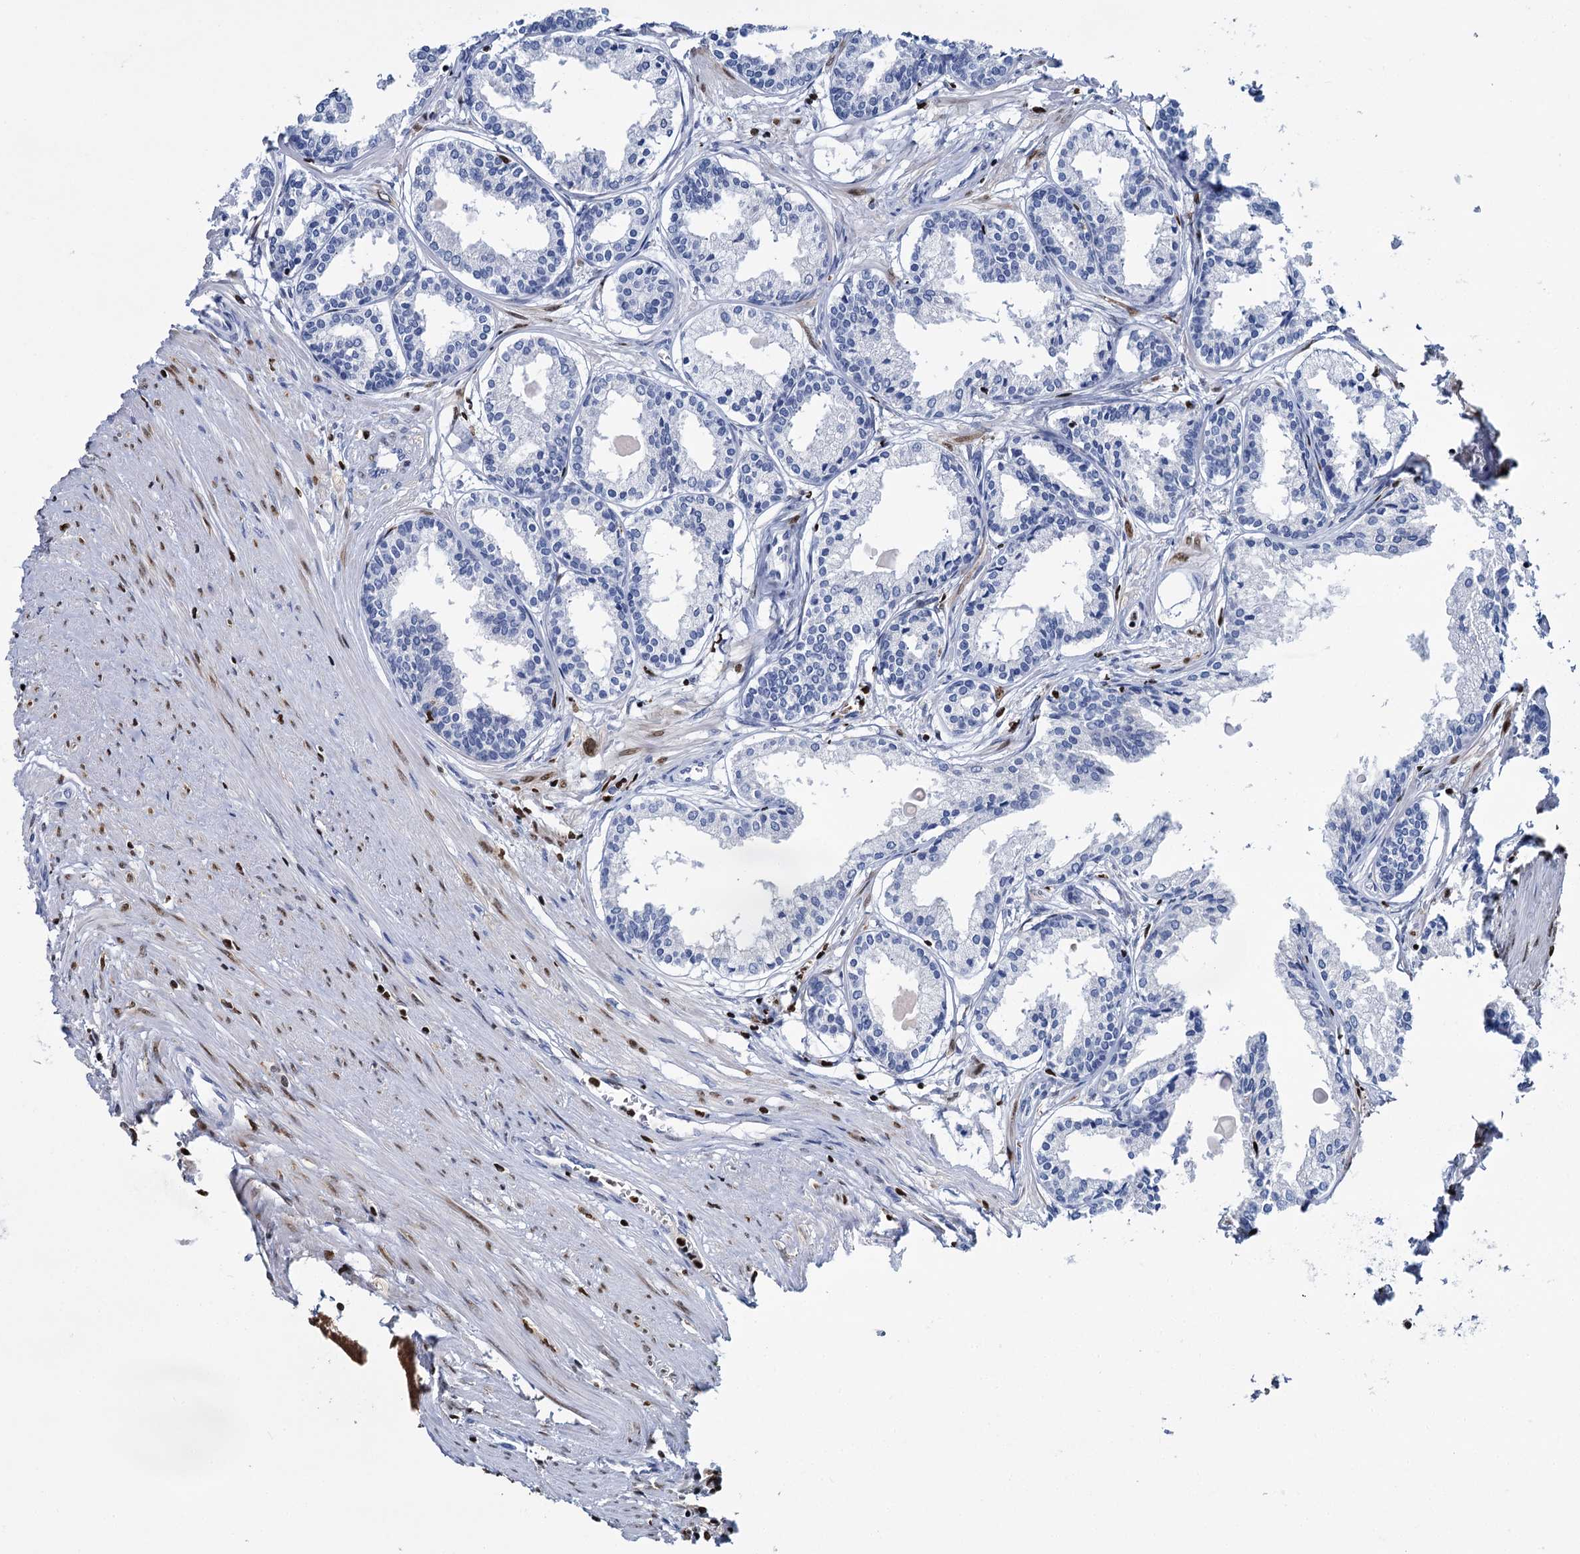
{"staining": {"intensity": "negative", "quantity": "none", "location": "none"}, "tissue": "prostate cancer", "cell_type": "Tumor cells", "image_type": "cancer", "snomed": [{"axis": "morphology", "description": "Adenocarcinoma, High grade"}, {"axis": "topography", "description": "Prostate"}], "caption": "This is a image of IHC staining of prostate high-grade adenocarcinoma, which shows no staining in tumor cells.", "gene": "CELF2", "patient": {"sex": "male", "age": 68}}